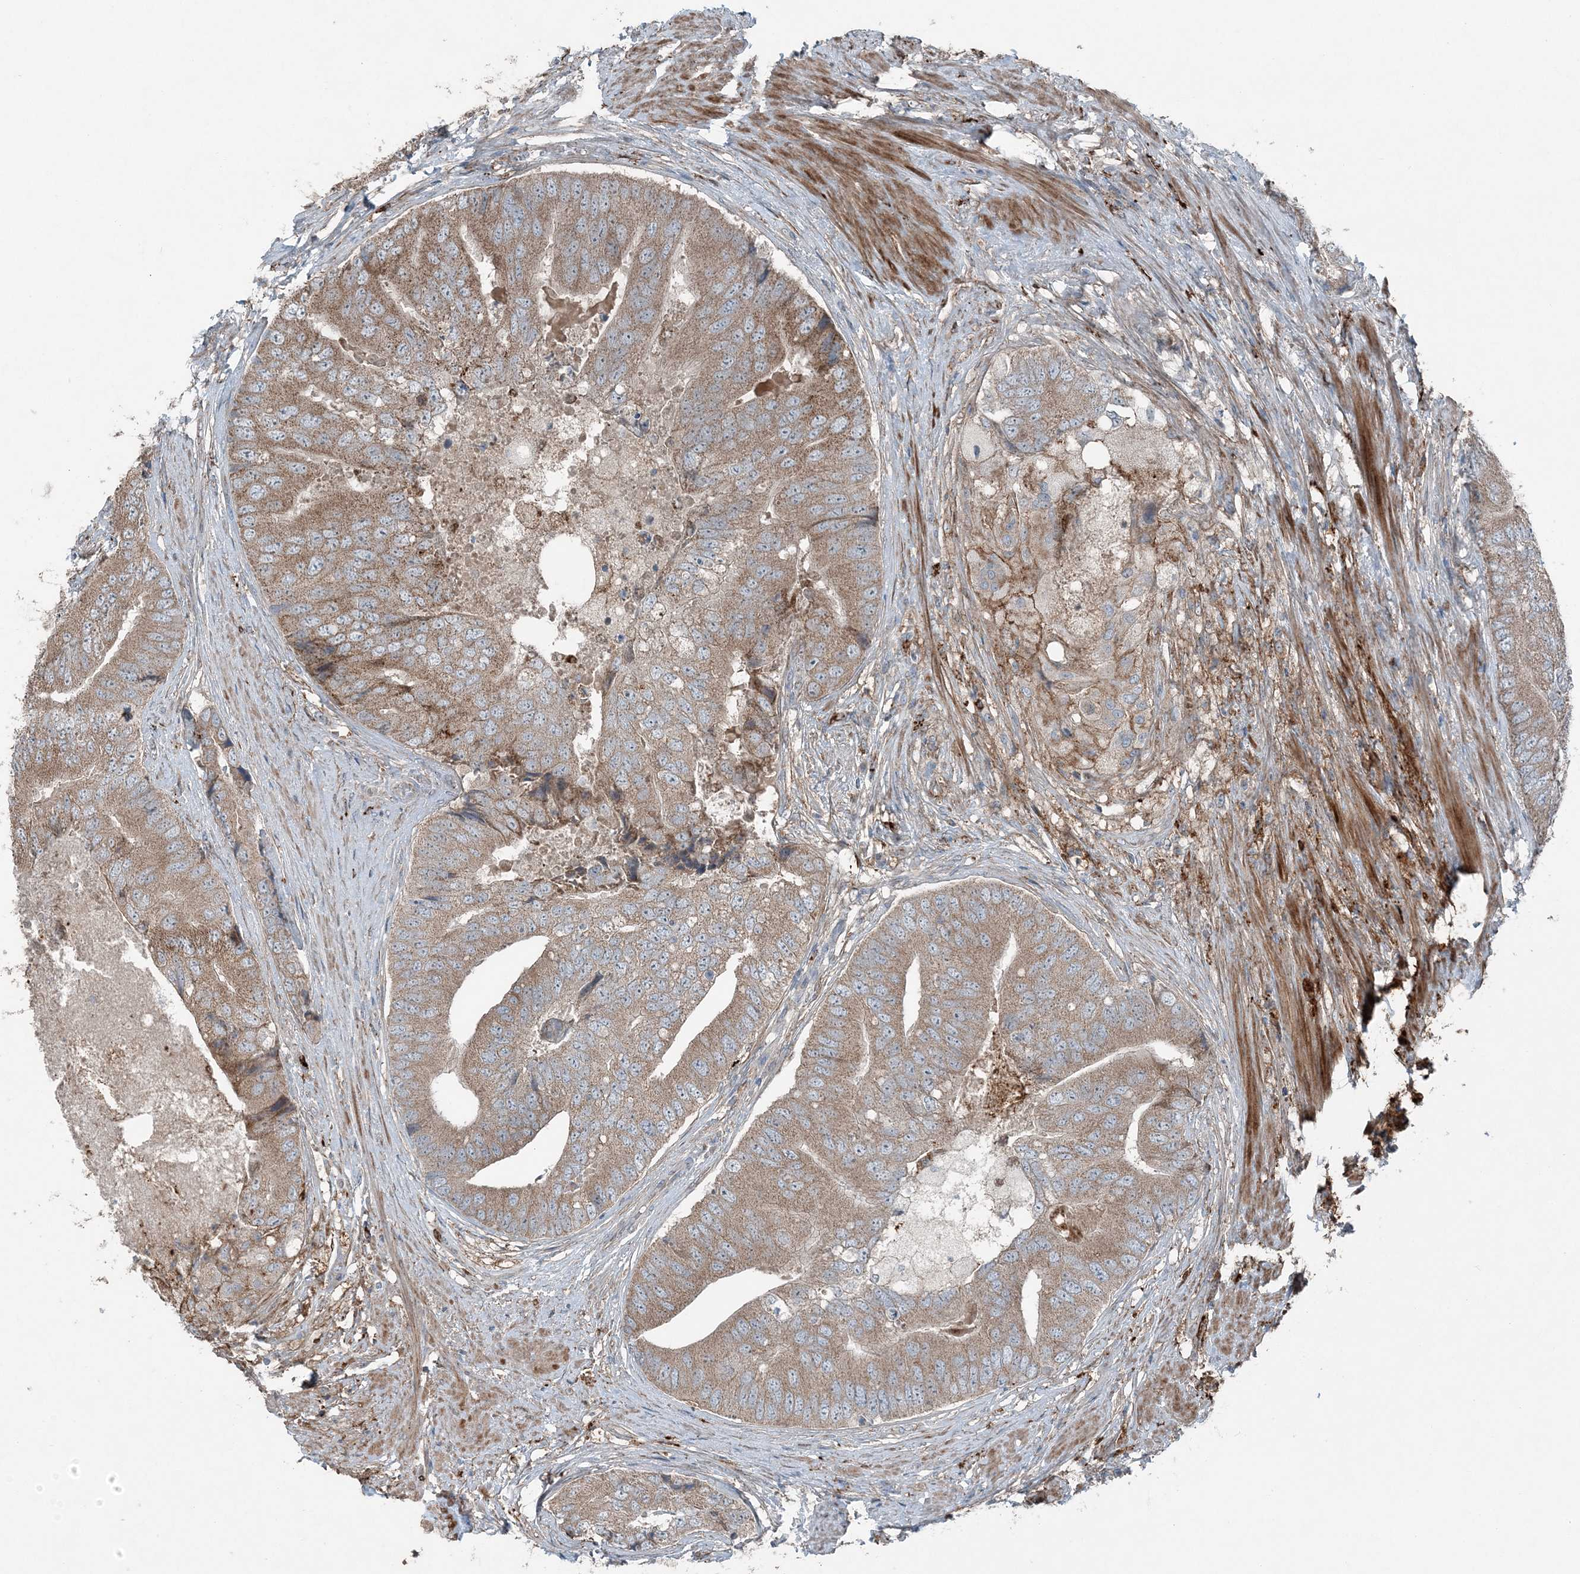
{"staining": {"intensity": "moderate", "quantity": ">75%", "location": "cytoplasmic/membranous"}, "tissue": "prostate cancer", "cell_type": "Tumor cells", "image_type": "cancer", "snomed": [{"axis": "morphology", "description": "Adenocarcinoma, High grade"}, {"axis": "topography", "description": "Prostate"}], "caption": "This is an image of immunohistochemistry (IHC) staining of high-grade adenocarcinoma (prostate), which shows moderate staining in the cytoplasmic/membranous of tumor cells.", "gene": "KY", "patient": {"sex": "male", "age": 70}}